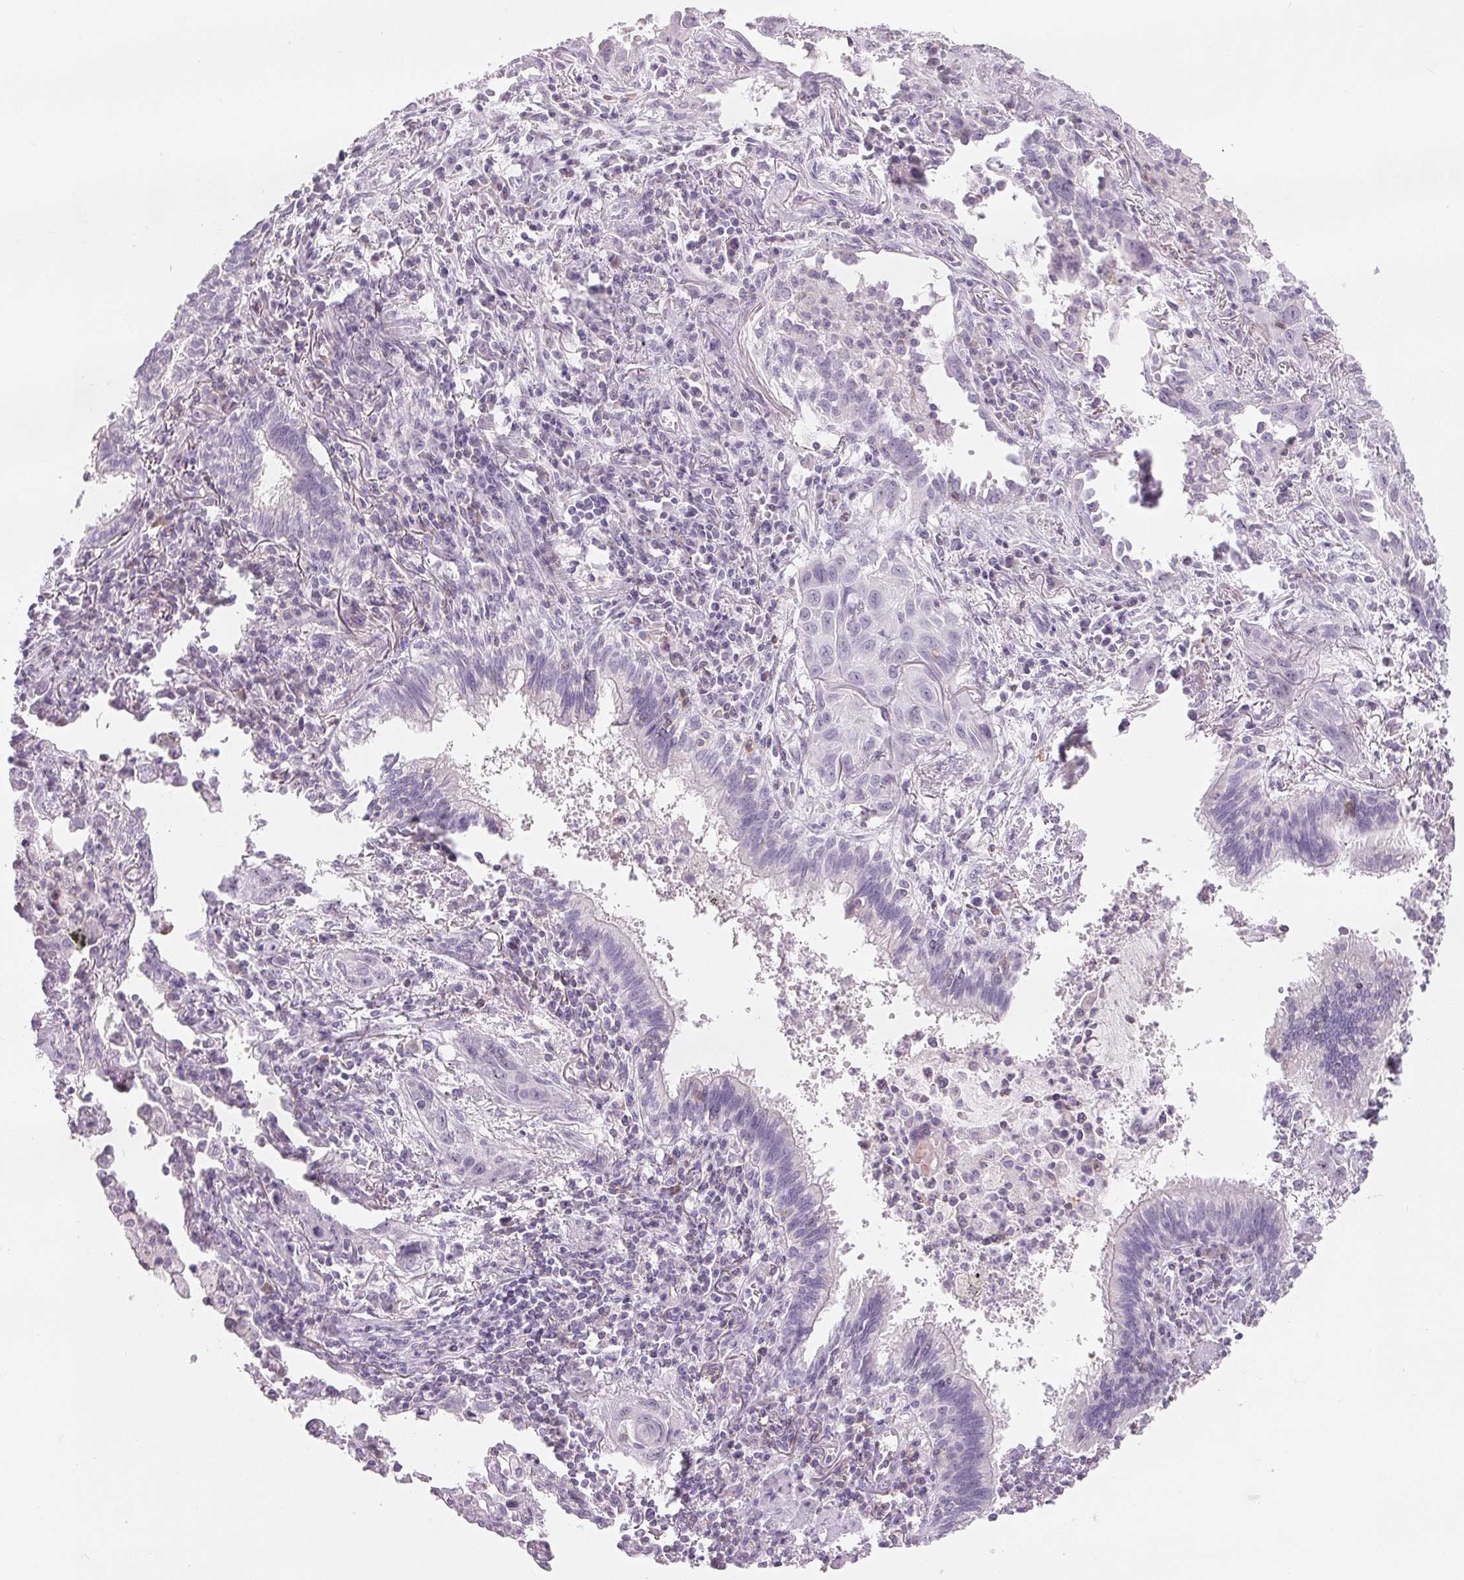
{"staining": {"intensity": "negative", "quantity": "none", "location": "none"}, "tissue": "lung cancer", "cell_type": "Tumor cells", "image_type": "cancer", "snomed": [{"axis": "morphology", "description": "Squamous cell carcinoma, NOS"}, {"axis": "topography", "description": "Lung"}], "caption": "A high-resolution micrograph shows IHC staining of lung cancer, which exhibits no significant expression in tumor cells.", "gene": "CD69", "patient": {"sex": "male", "age": 79}}